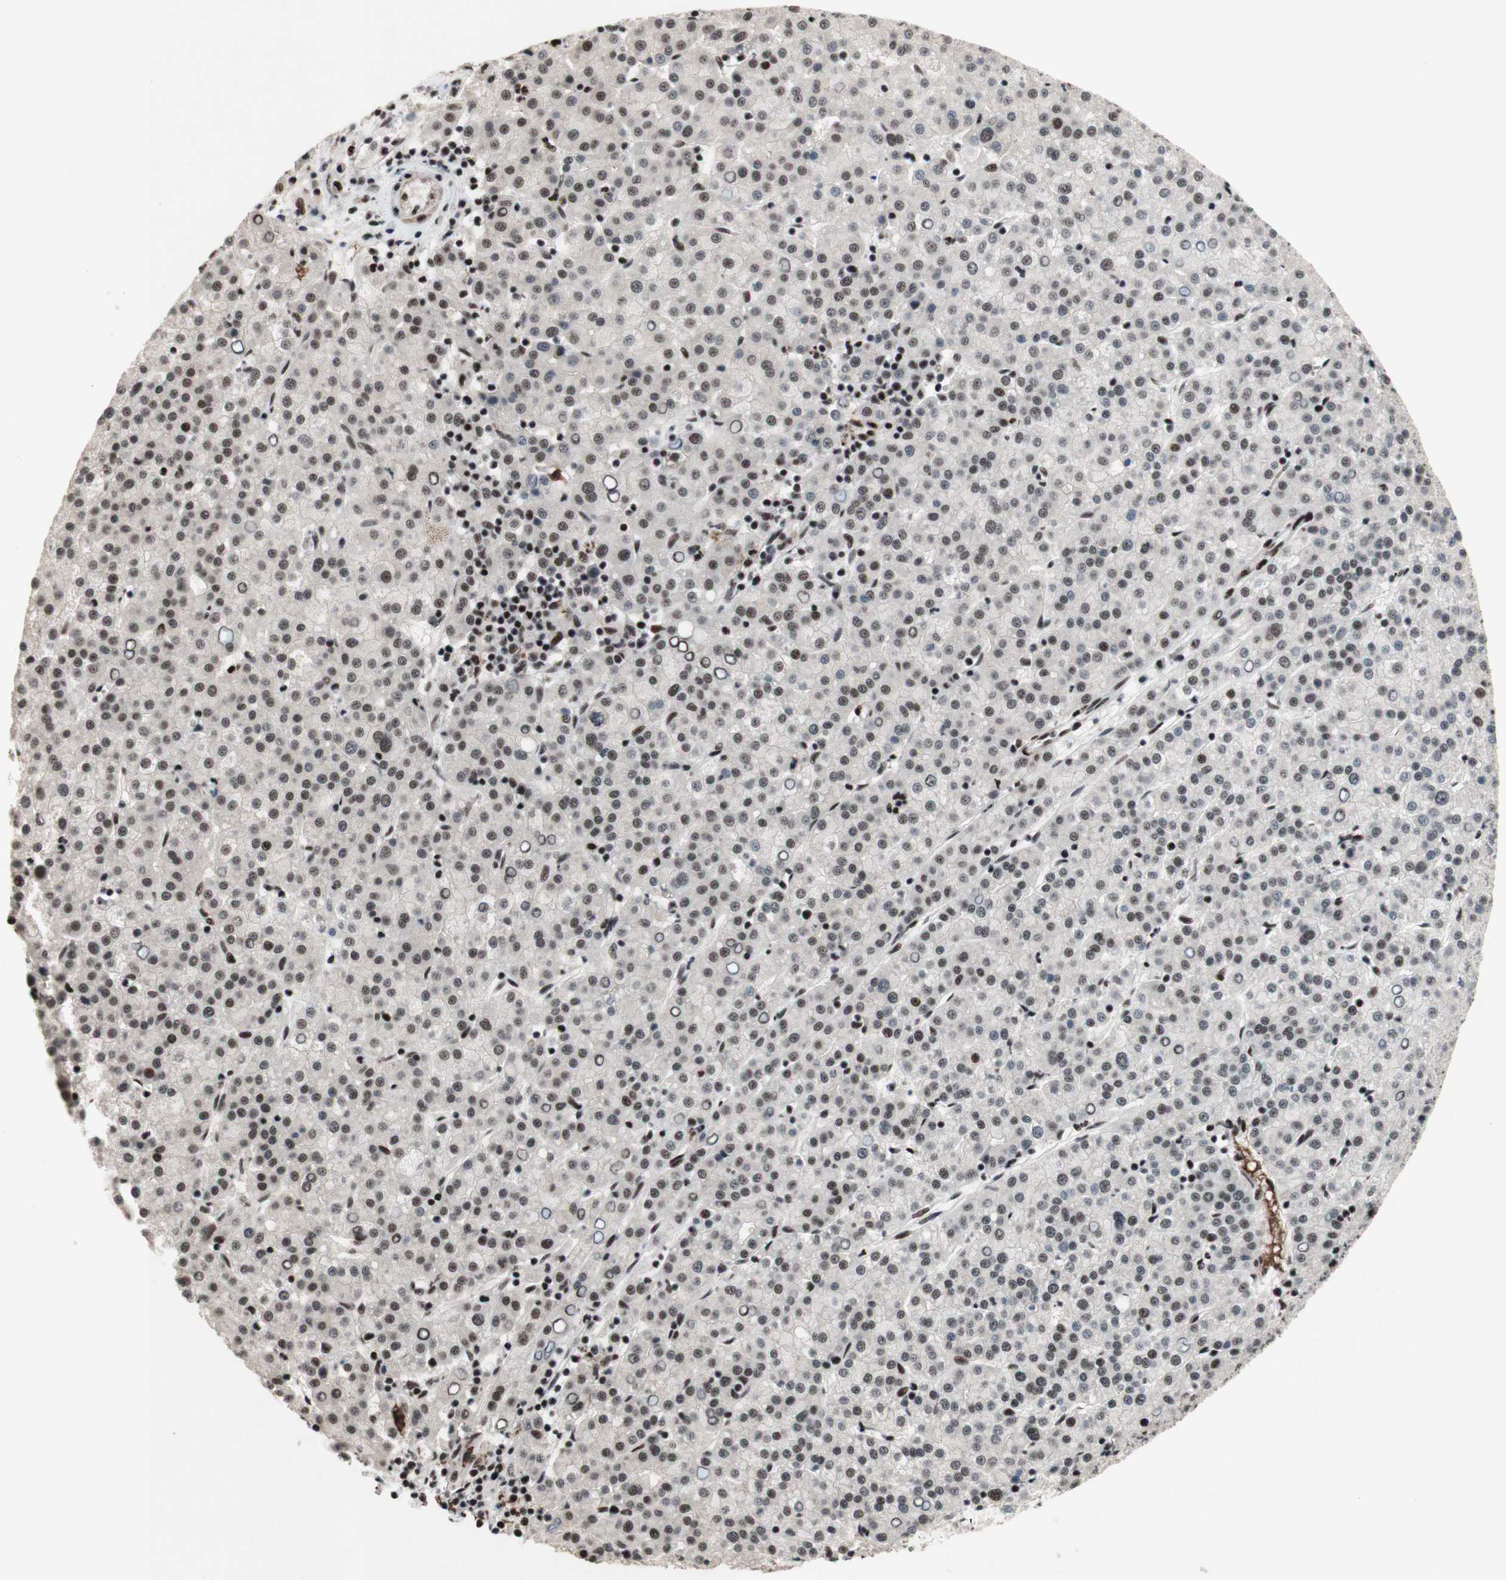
{"staining": {"intensity": "strong", "quantity": "25%-75%", "location": "nuclear"}, "tissue": "liver cancer", "cell_type": "Tumor cells", "image_type": "cancer", "snomed": [{"axis": "morphology", "description": "Carcinoma, Hepatocellular, NOS"}, {"axis": "topography", "description": "Liver"}], "caption": "This is a micrograph of IHC staining of liver cancer, which shows strong positivity in the nuclear of tumor cells.", "gene": "TLE1", "patient": {"sex": "female", "age": 58}}